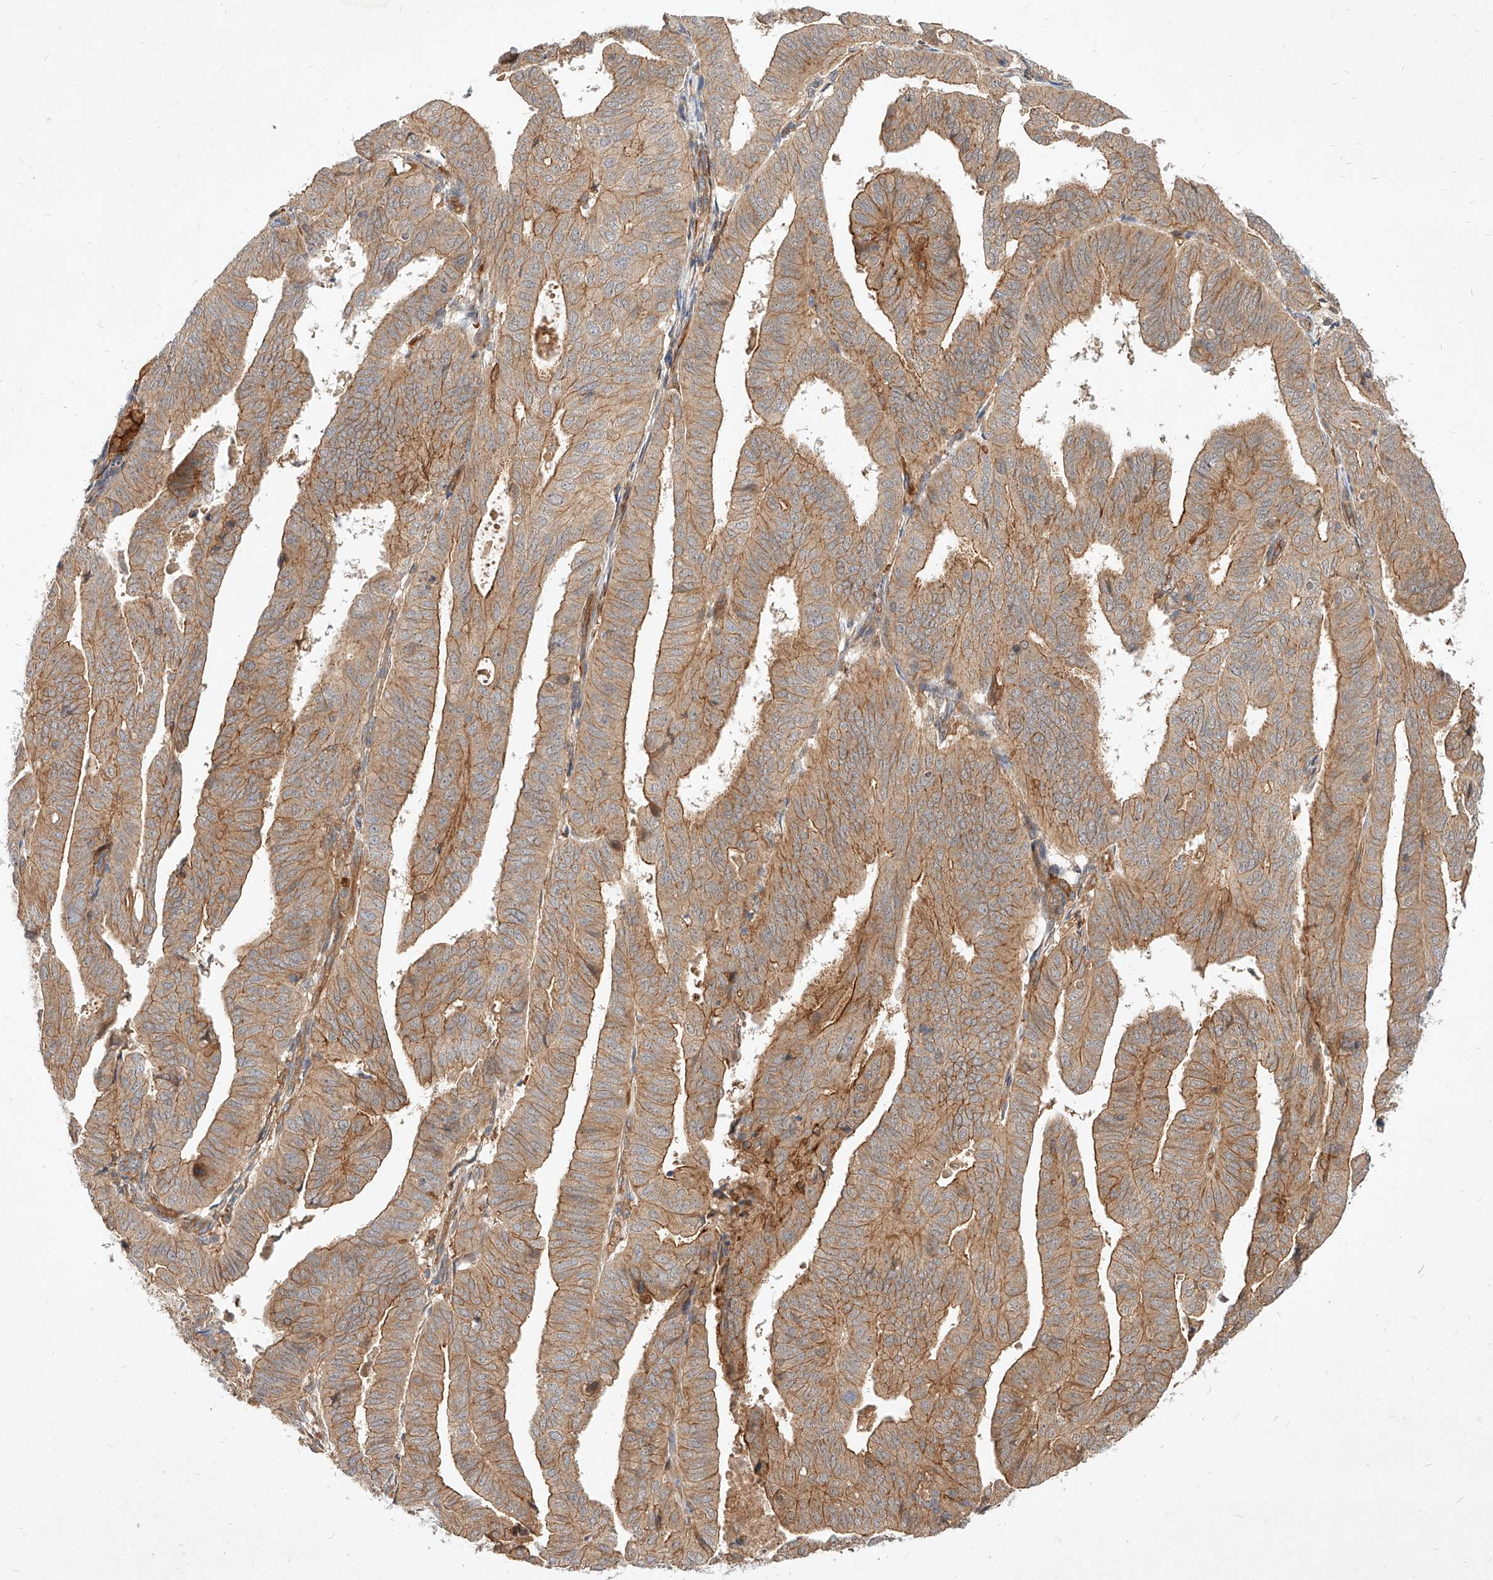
{"staining": {"intensity": "moderate", "quantity": ">75%", "location": "cytoplasmic/membranous"}, "tissue": "endometrial cancer", "cell_type": "Tumor cells", "image_type": "cancer", "snomed": [{"axis": "morphology", "description": "Adenocarcinoma, NOS"}, {"axis": "topography", "description": "Uterus"}], "caption": "About >75% of tumor cells in adenocarcinoma (endometrial) exhibit moderate cytoplasmic/membranous protein expression as visualized by brown immunohistochemical staining.", "gene": "NFAM1", "patient": {"sex": "female", "age": 77}}